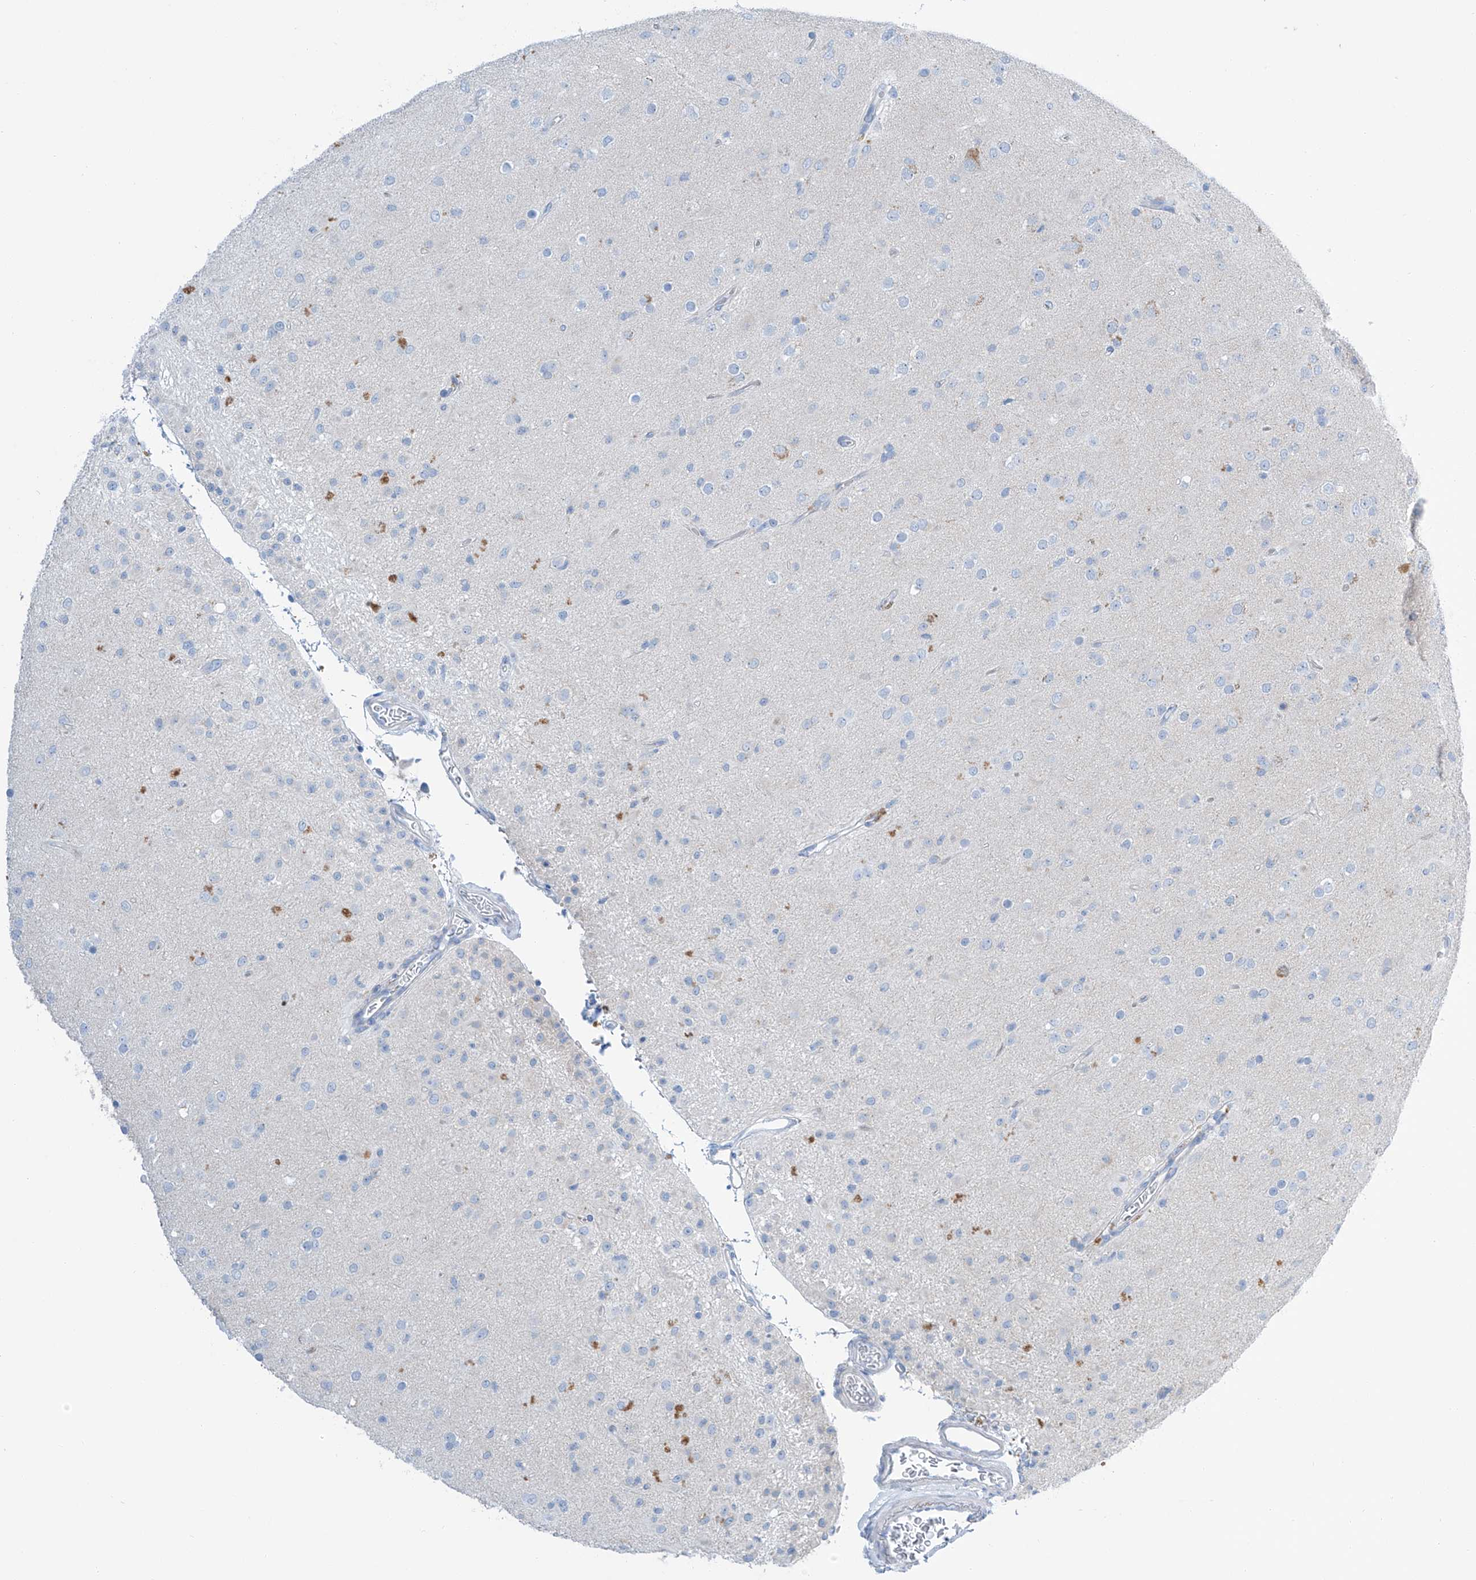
{"staining": {"intensity": "negative", "quantity": "none", "location": "none"}, "tissue": "glioma", "cell_type": "Tumor cells", "image_type": "cancer", "snomed": [{"axis": "morphology", "description": "Glioma, malignant, Low grade"}, {"axis": "topography", "description": "Brain"}], "caption": "Protein analysis of malignant glioma (low-grade) shows no significant staining in tumor cells.", "gene": "MAGI1", "patient": {"sex": "male", "age": 65}}